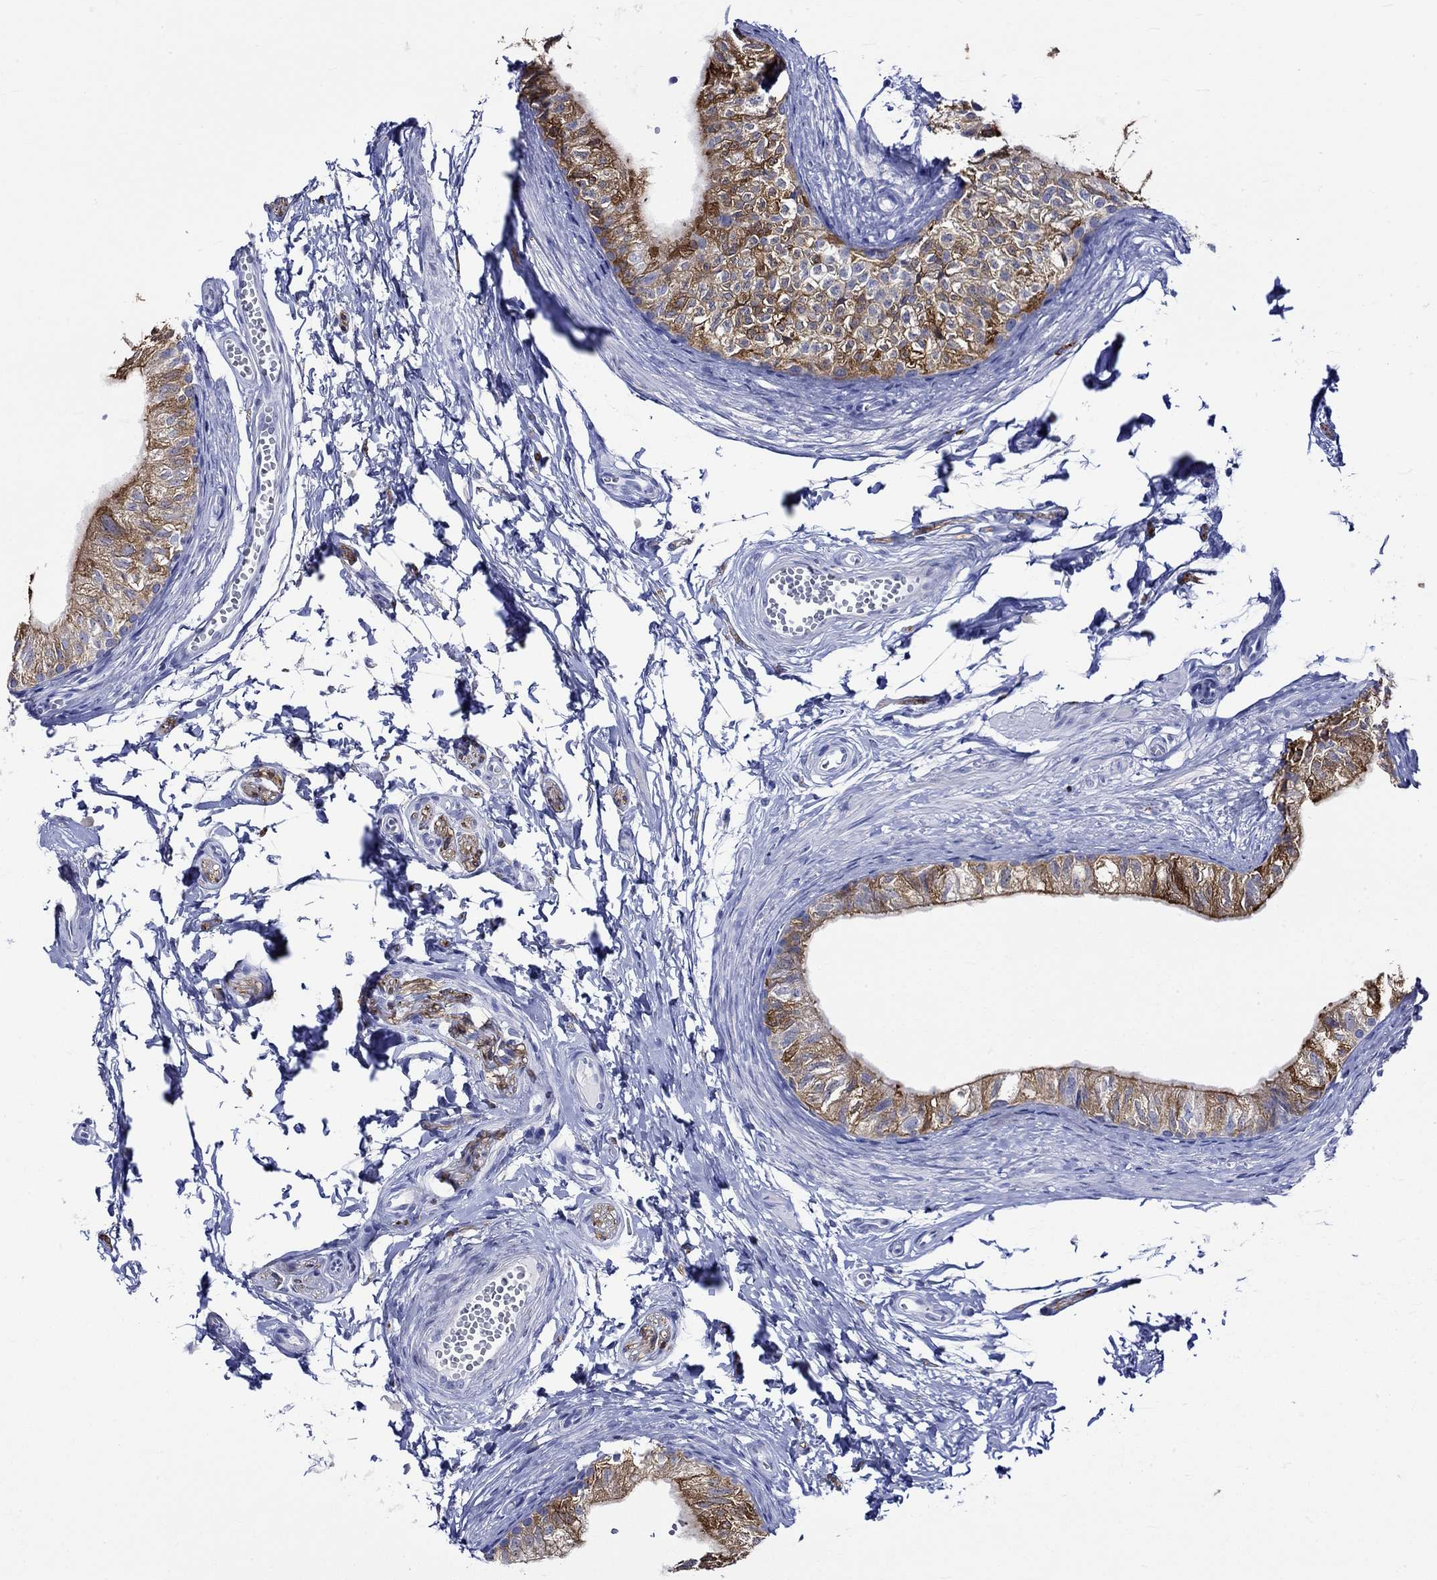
{"staining": {"intensity": "strong", "quantity": ">75%", "location": "cytoplasmic/membranous"}, "tissue": "epididymis", "cell_type": "Glandular cells", "image_type": "normal", "snomed": [{"axis": "morphology", "description": "Normal tissue, NOS"}, {"axis": "topography", "description": "Epididymis"}], "caption": "This histopathology image exhibits immunohistochemistry (IHC) staining of normal human epididymis, with high strong cytoplasmic/membranous positivity in about >75% of glandular cells.", "gene": "CRYAB", "patient": {"sex": "male", "age": 22}}